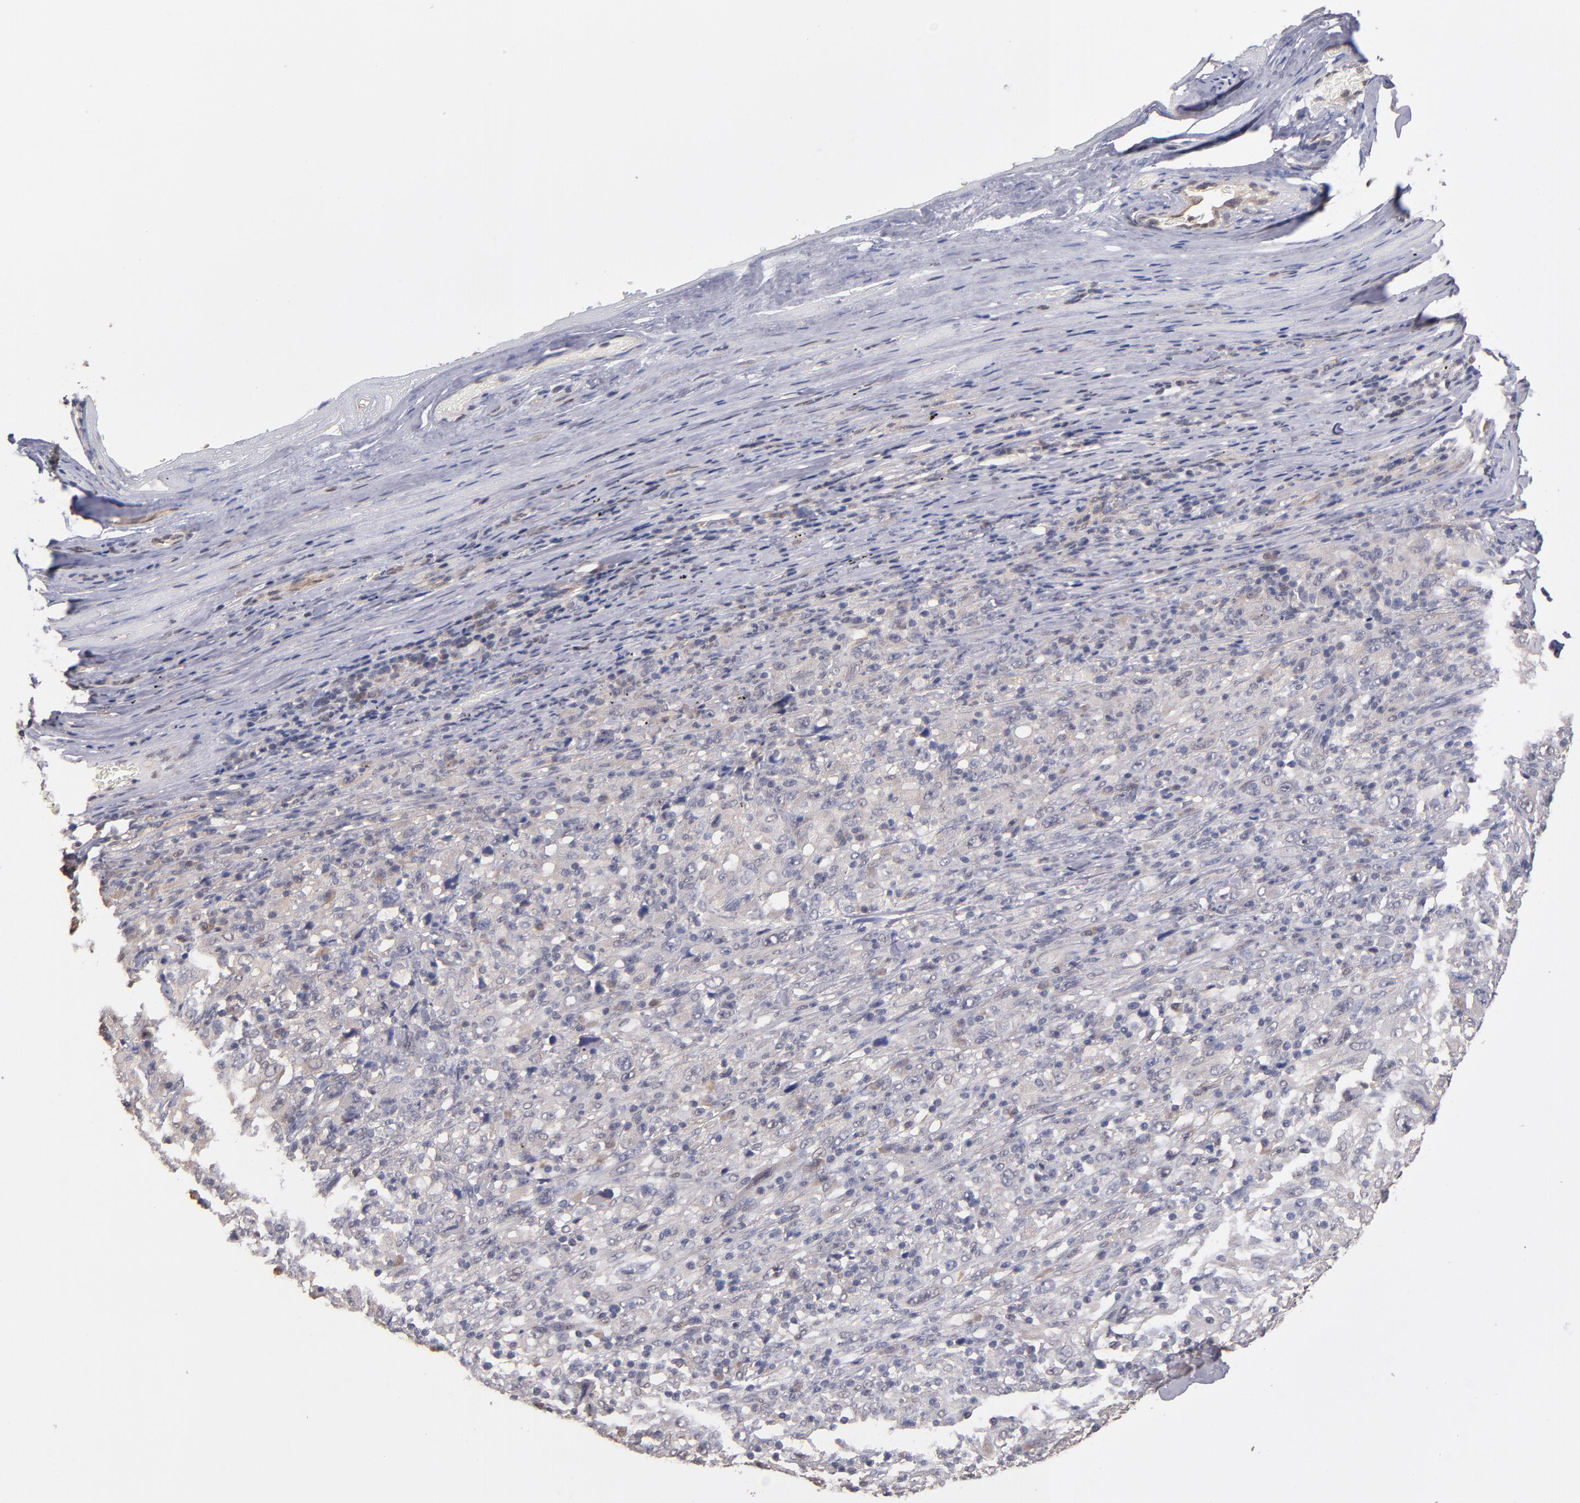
{"staining": {"intensity": "weak", "quantity": "<25%", "location": "cytoplasmic/membranous"}, "tissue": "melanoma", "cell_type": "Tumor cells", "image_type": "cancer", "snomed": [{"axis": "morphology", "description": "Malignant melanoma, Metastatic site"}, {"axis": "topography", "description": "Skin"}], "caption": "IHC micrograph of neoplastic tissue: malignant melanoma (metastatic site) stained with DAB (3,3'-diaminobenzidine) shows no significant protein staining in tumor cells.", "gene": "PSMD10", "patient": {"sex": "female", "age": 56}}